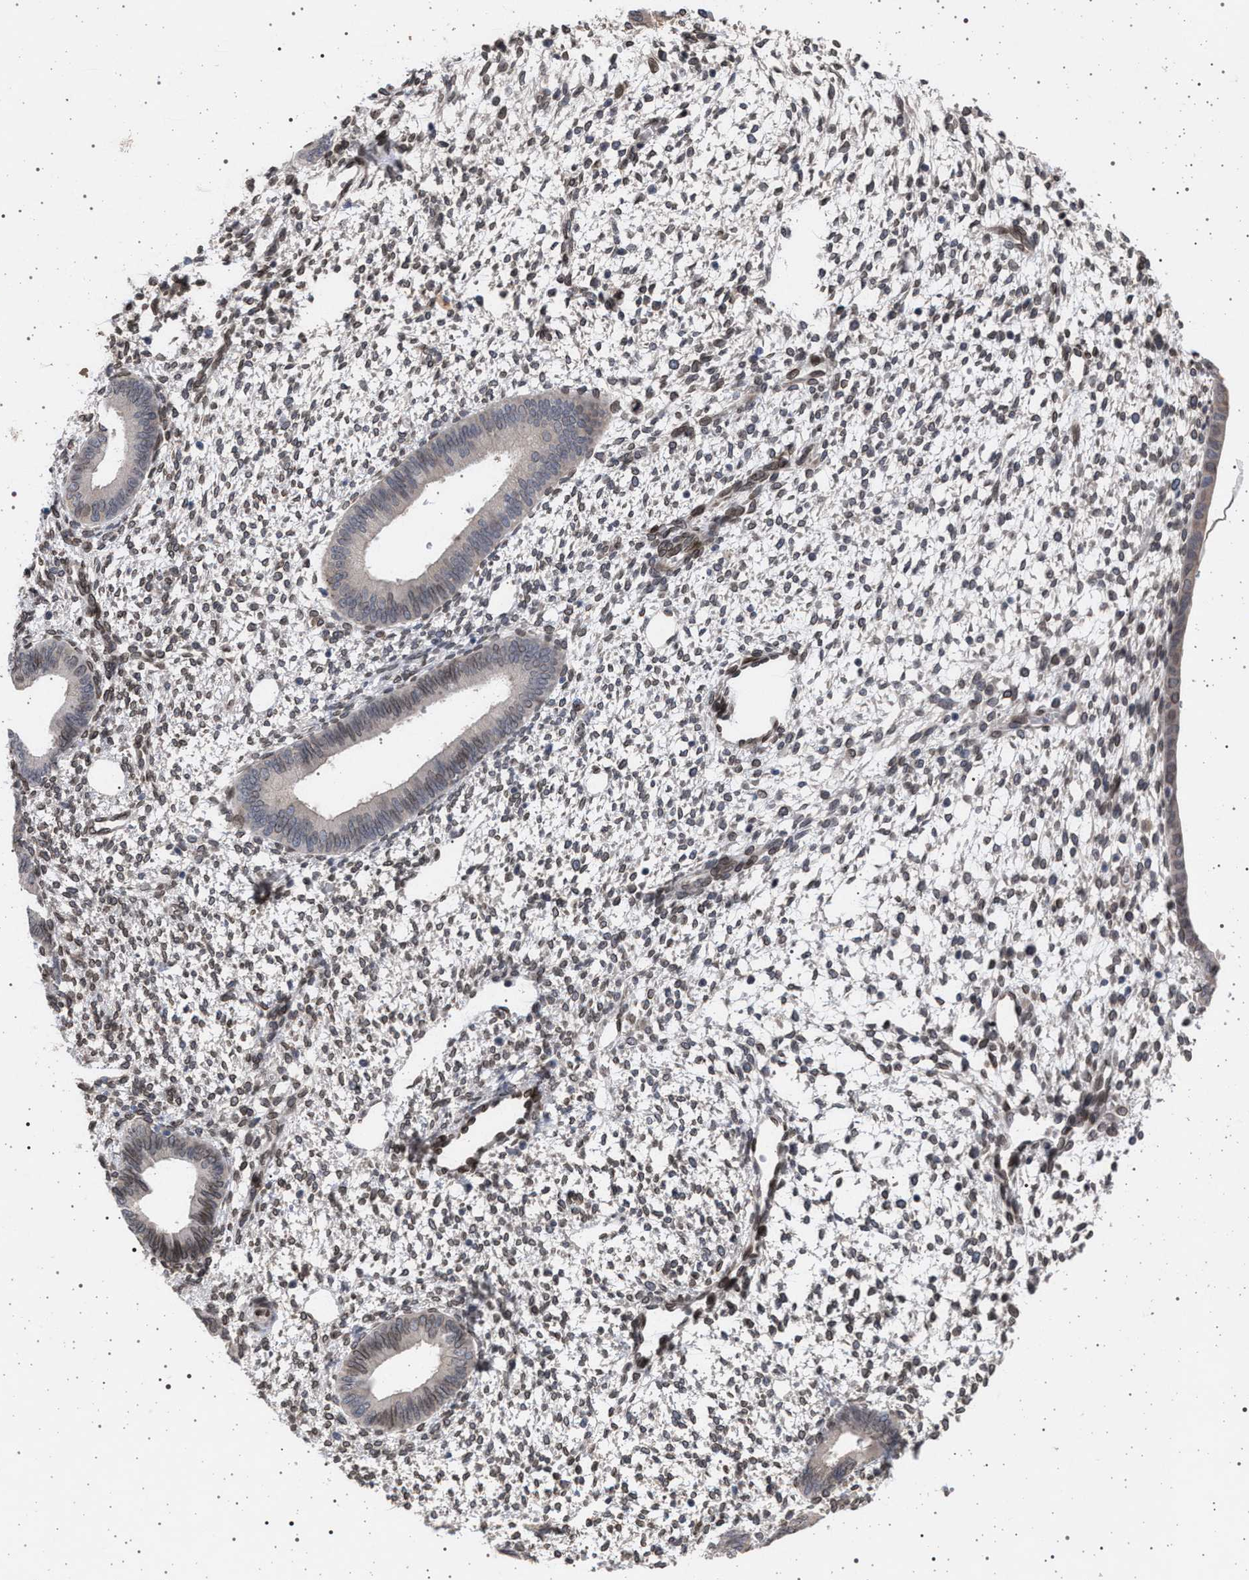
{"staining": {"intensity": "moderate", "quantity": "25%-75%", "location": "cytoplasmic/membranous,nuclear"}, "tissue": "endometrium", "cell_type": "Cells in endometrial stroma", "image_type": "normal", "snomed": [{"axis": "morphology", "description": "Normal tissue, NOS"}, {"axis": "topography", "description": "Endometrium"}], "caption": "An immunohistochemistry (IHC) micrograph of unremarkable tissue is shown. Protein staining in brown highlights moderate cytoplasmic/membranous,nuclear positivity in endometrium within cells in endometrial stroma.", "gene": "ING2", "patient": {"sex": "female", "age": 46}}